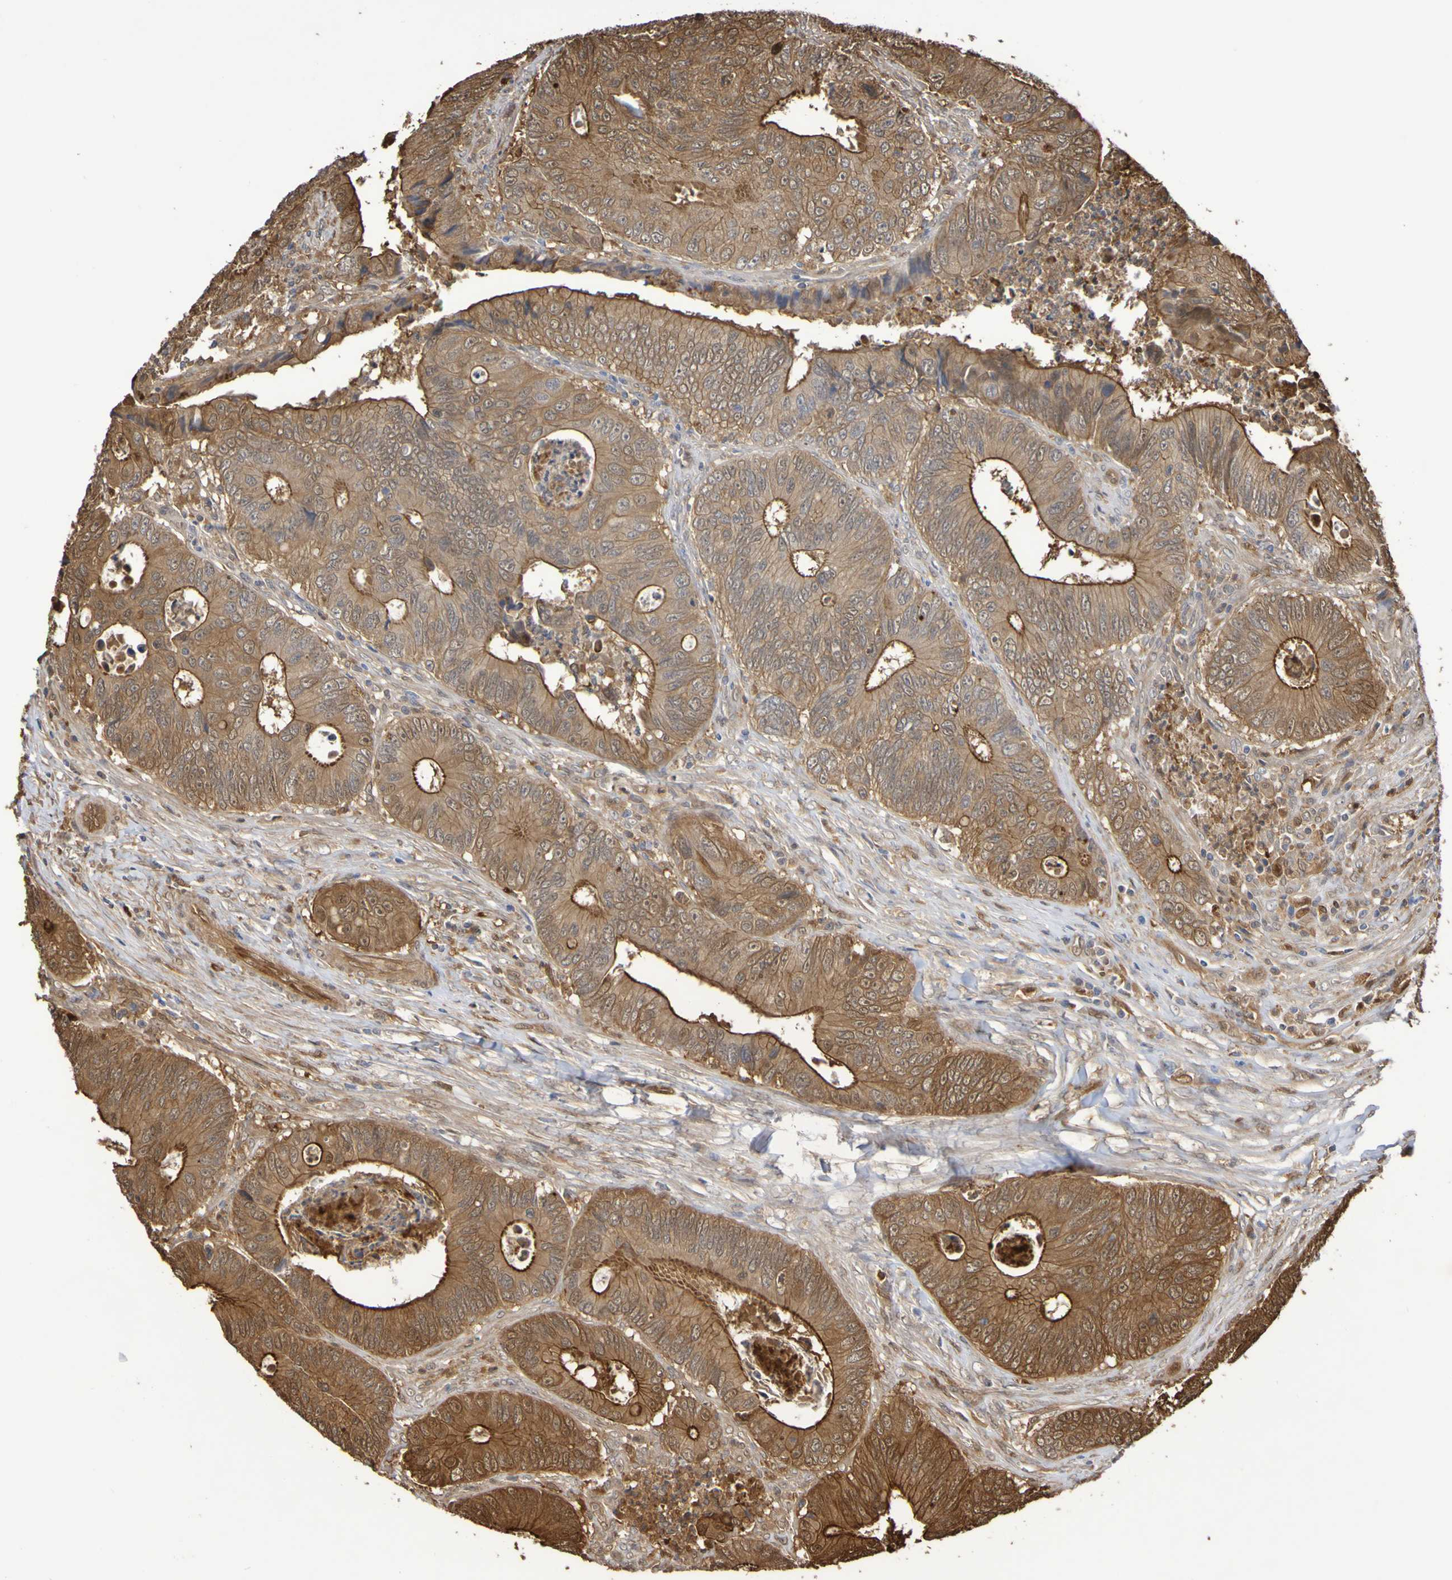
{"staining": {"intensity": "strong", "quantity": ">75%", "location": "cytoplasmic/membranous"}, "tissue": "colorectal cancer", "cell_type": "Tumor cells", "image_type": "cancer", "snomed": [{"axis": "morphology", "description": "Inflammation, NOS"}, {"axis": "morphology", "description": "Adenocarcinoma, NOS"}, {"axis": "topography", "description": "Colon"}], "caption": "Strong cytoplasmic/membranous positivity is appreciated in about >75% of tumor cells in colorectal cancer (adenocarcinoma). The protein is stained brown, and the nuclei are stained in blue (DAB (3,3'-diaminobenzidine) IHC with brightfield microscopy, high magnification).", "gene": "SERPINB6", "patient": {"sex": "male", "age": 72}}